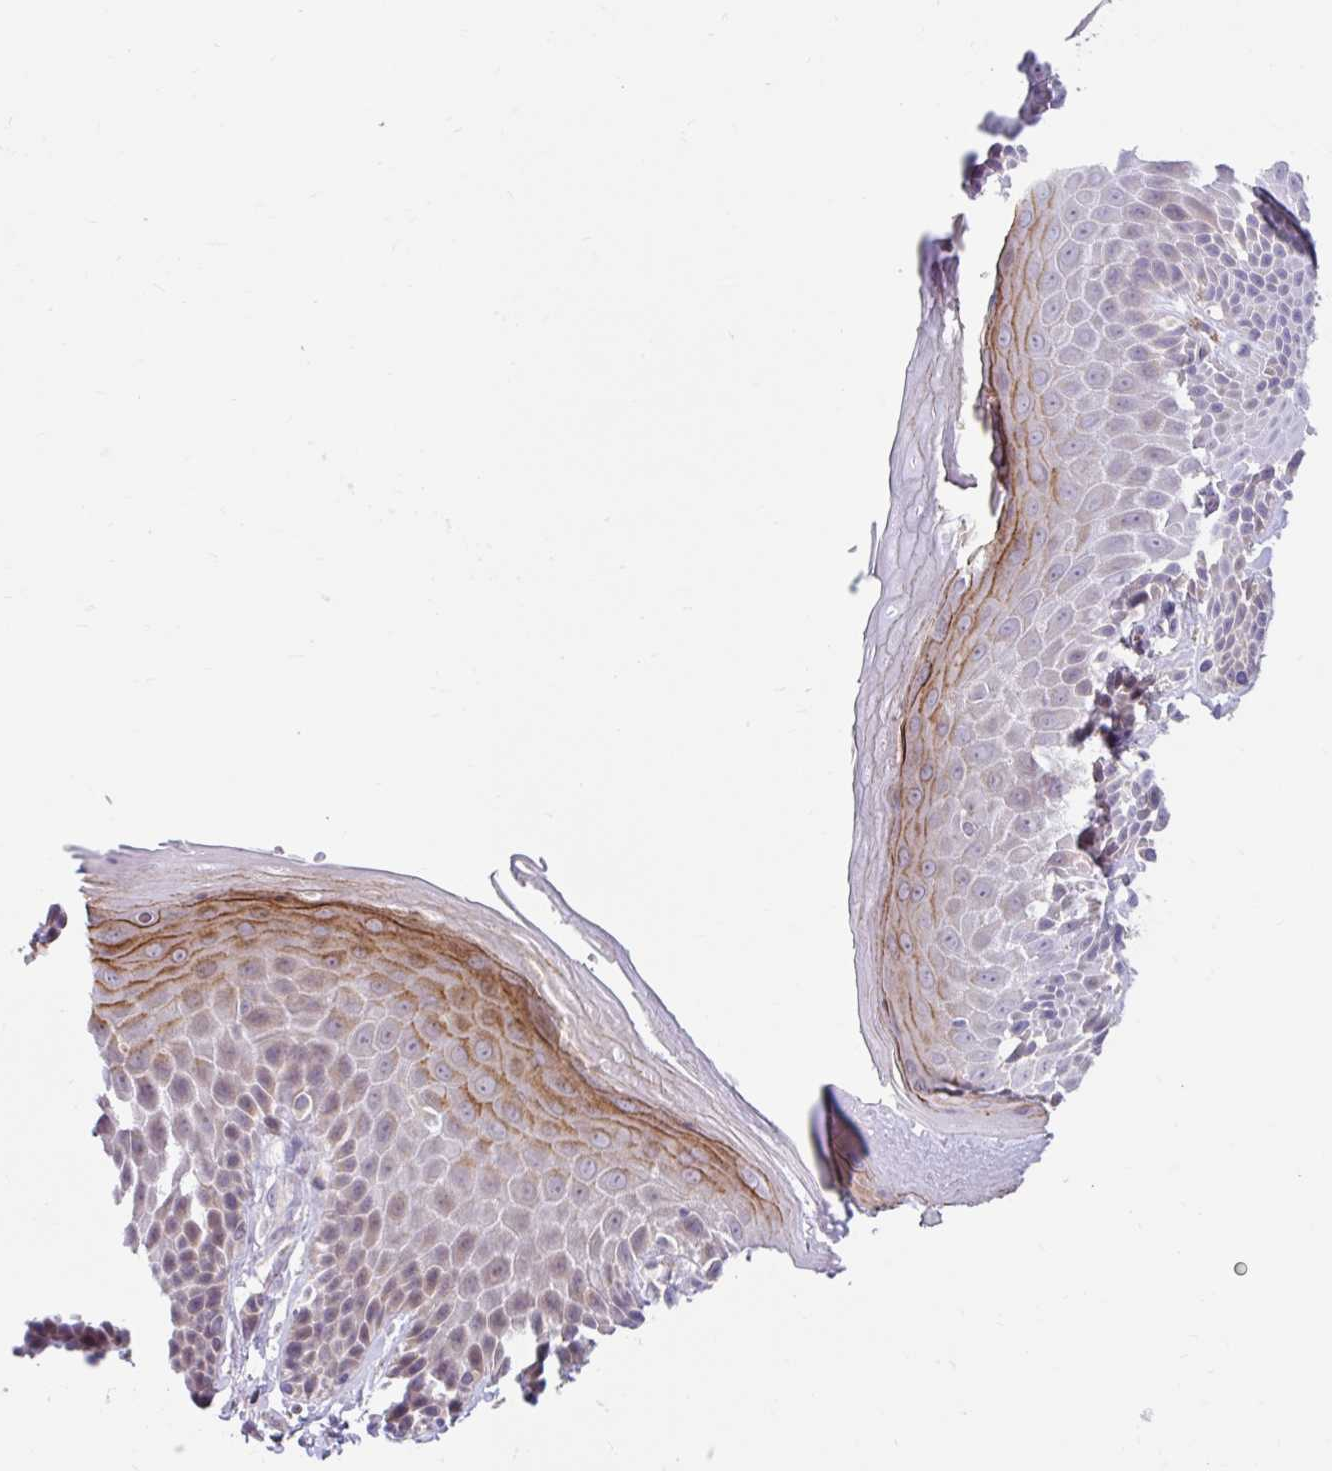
{"staining": {"intensity": "moderate", "quantity": "25%-75%", "location": "cytoplasmic/membranous"}, "tissue": "skin", "cell_type": "Epidermal cells", "image_type": "normal", "snomed": [{"axis": "morphology", "description": "Normal tissue, NOS"}, {"axis": "topography", "description": "Peripheral nerve tissue"}], "caption": "This photomicrograph shows immunohistochemistry (IHC) staining of normal human skin, with medium moderate cytoplasmic/membranous expression in about 25%-75% of epidermal cells.", "gene": "NT5C1B", "patient": {"sex": "male", "age": 51}}